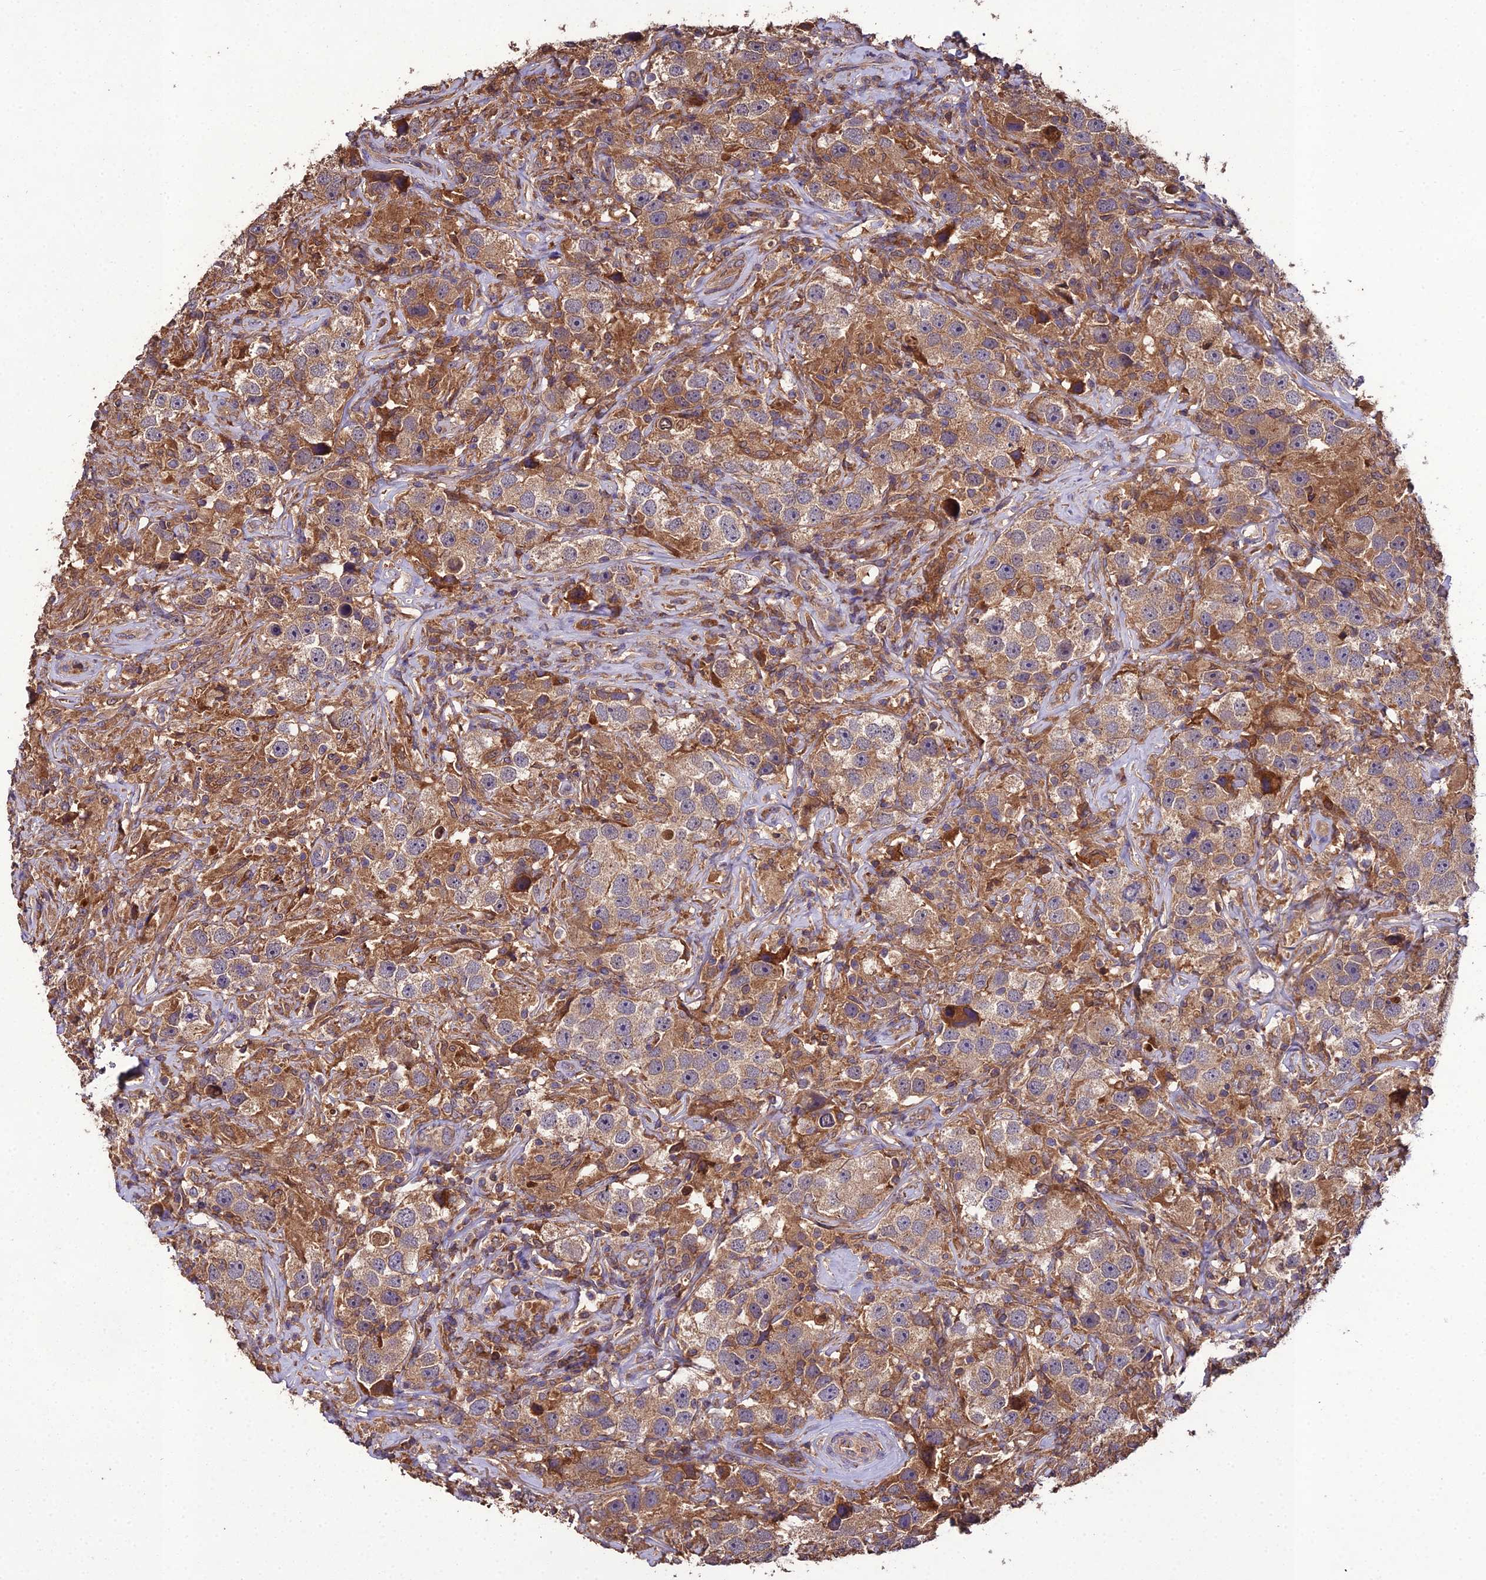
{"staining": {"intensity": "moderate", "quantity": ">75%", "location": "cytoplasmic/membranous"}, "tissue": "testis cancer", "cell_type": "Tumor cells", "image_type": "cancer", "snomed": [{"axis": "morphology", "description": "Seminoma, NOS"}, {"axis": "topography", "description": "Testis"}], "caption": "Tumor cells demonstrate medium levels of moderate cytoplasmic/membranous positivity in approximately >75% of cells in human testis cancer. (IHC, brightfield microscopy, high magnification).", "gene": "TMEM258", "patient": {"sex": "male", "age": 49}}